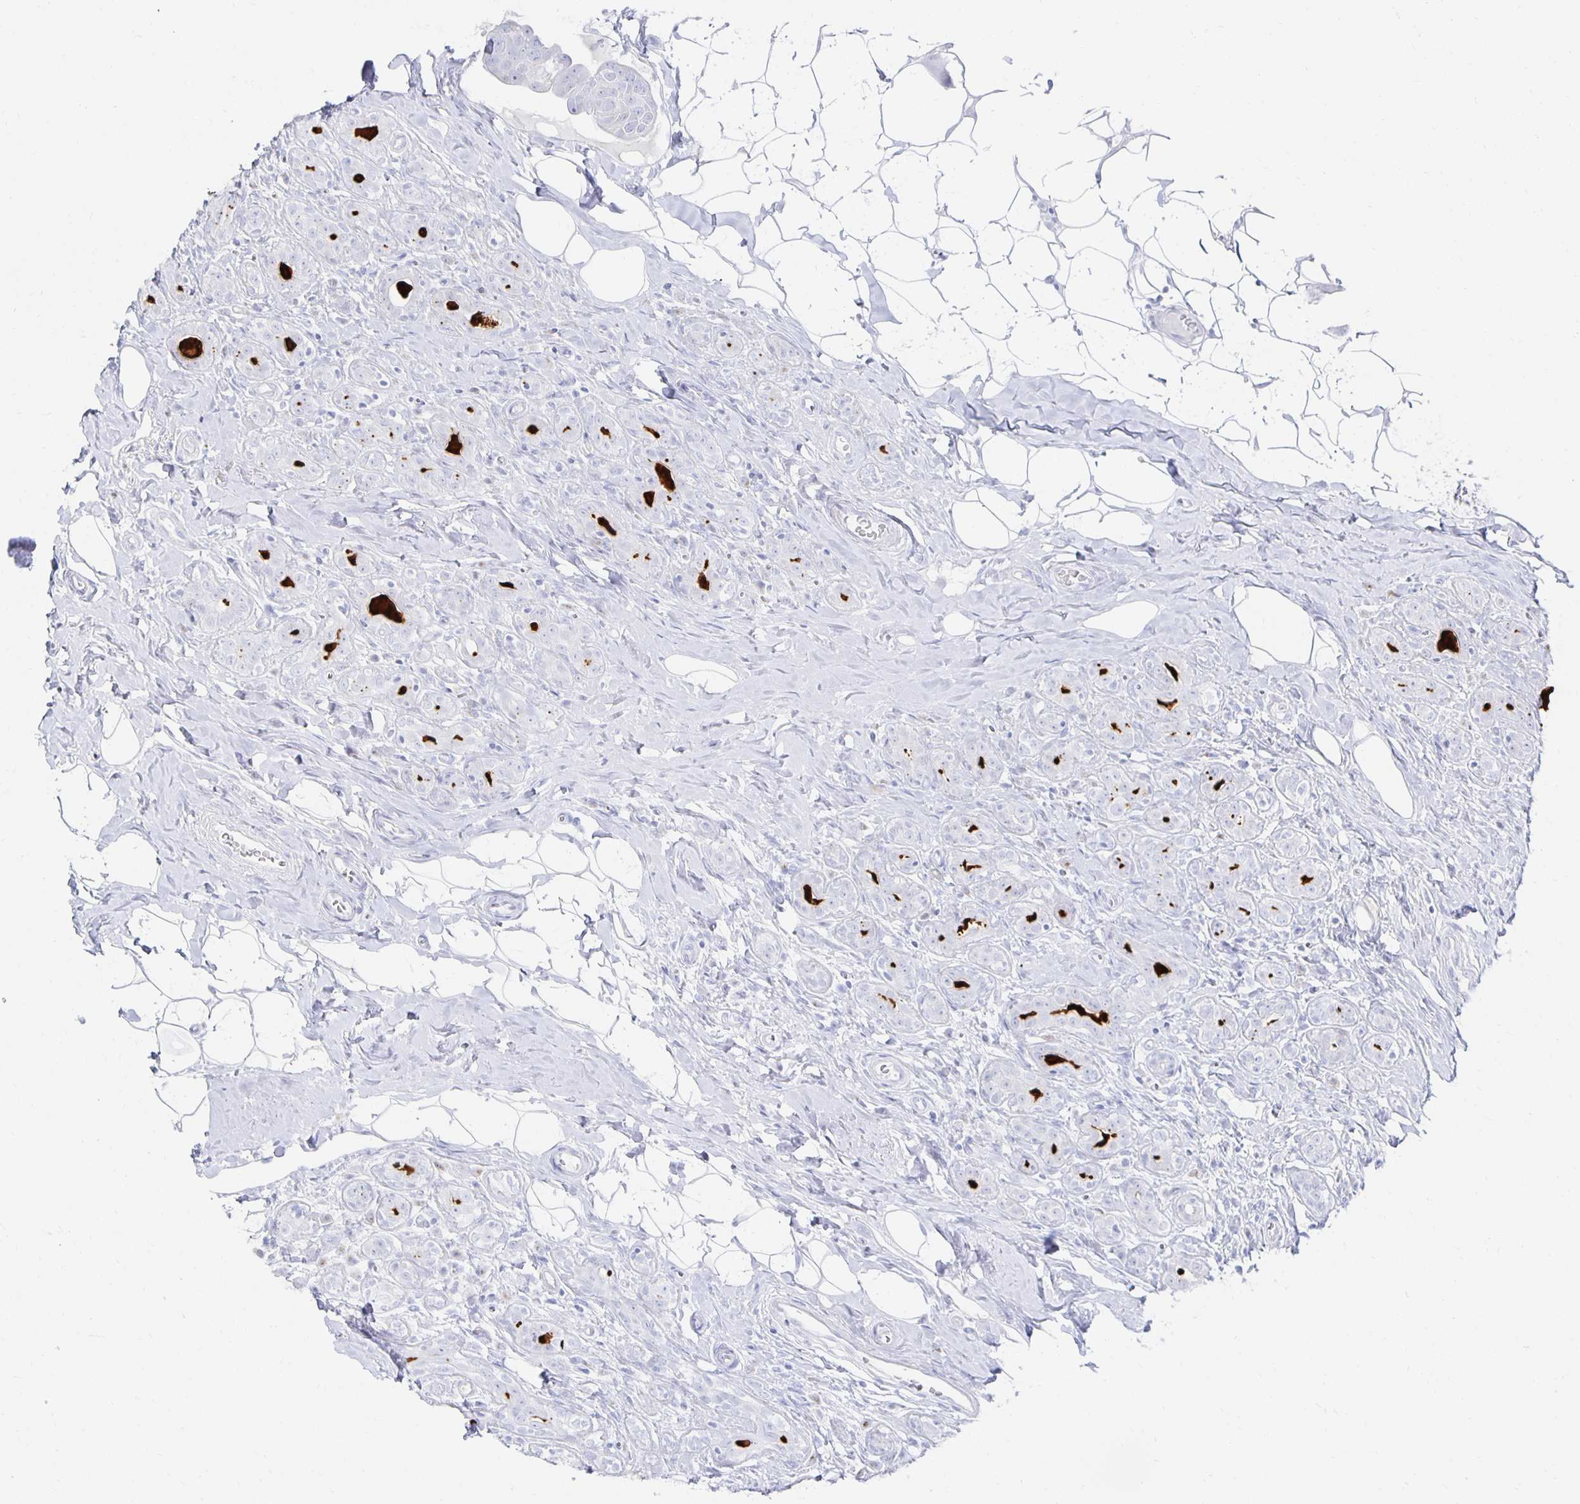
{"staining": {"intensity": "negative", "quantity": "none", "location": "none"}, "tissue": "breast cancer", "cell_type": "Tumor cells", "image_type": "cancer", "snomed": [{"axis": "morphology", "description": "Duct carcinoma"}, {"axis": "topography", "description": "Breast"}], "caption": "The photomicrograph reveals no significant expression in tumor cells of breast cancer. (DAB (3,3'-diaminobenzidine) IHC with hematoxylin counter stain).", "gene": "PRDM7", "patient": {"sex": "female", "age": 43}}